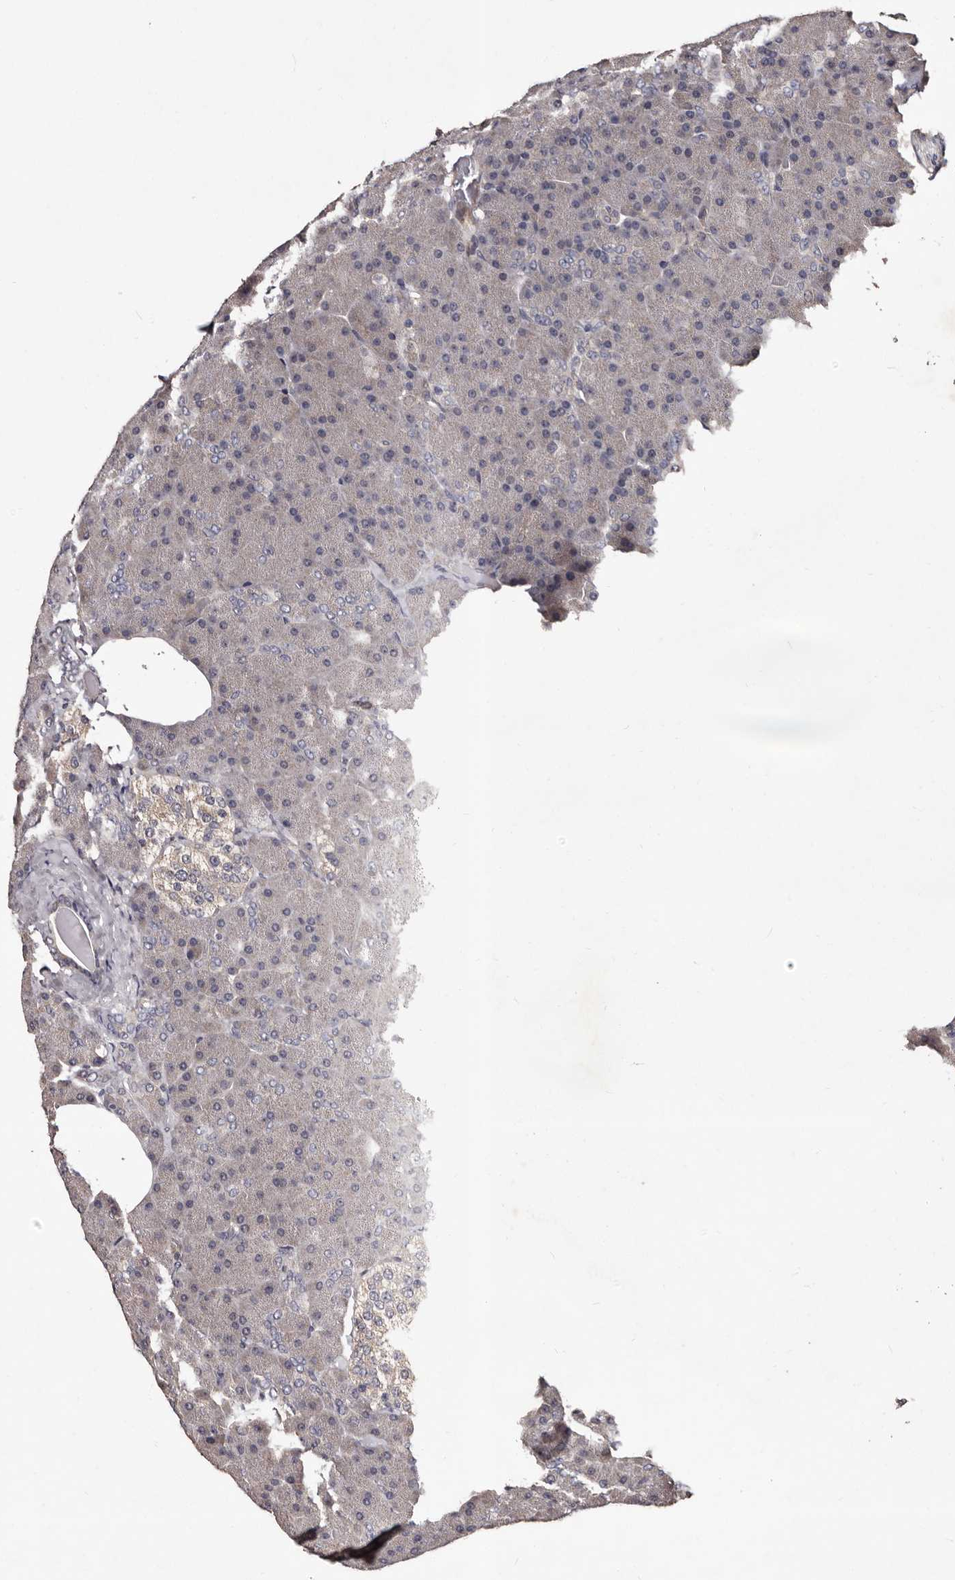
{"staining": {"intensity": "negative", "quantity": "none", "location": "none"}, "tissue": "pancreas", "cell_type": "Exocrine glandular cells", "image_type": "normal", "snomed": [{"axis": "morphology", "description": "Normal tissue, NOS"}, {"axis": "topography", "description": "Pancreas"}], "caption": "DAB (3,3'-diaminobenzidine) immunohistochemical staining of normal pancreas reveals no significant positivity in exocrine glandular cells.", "gene": "MKRN3", "patient": {"sex": "female", "age": 35}}